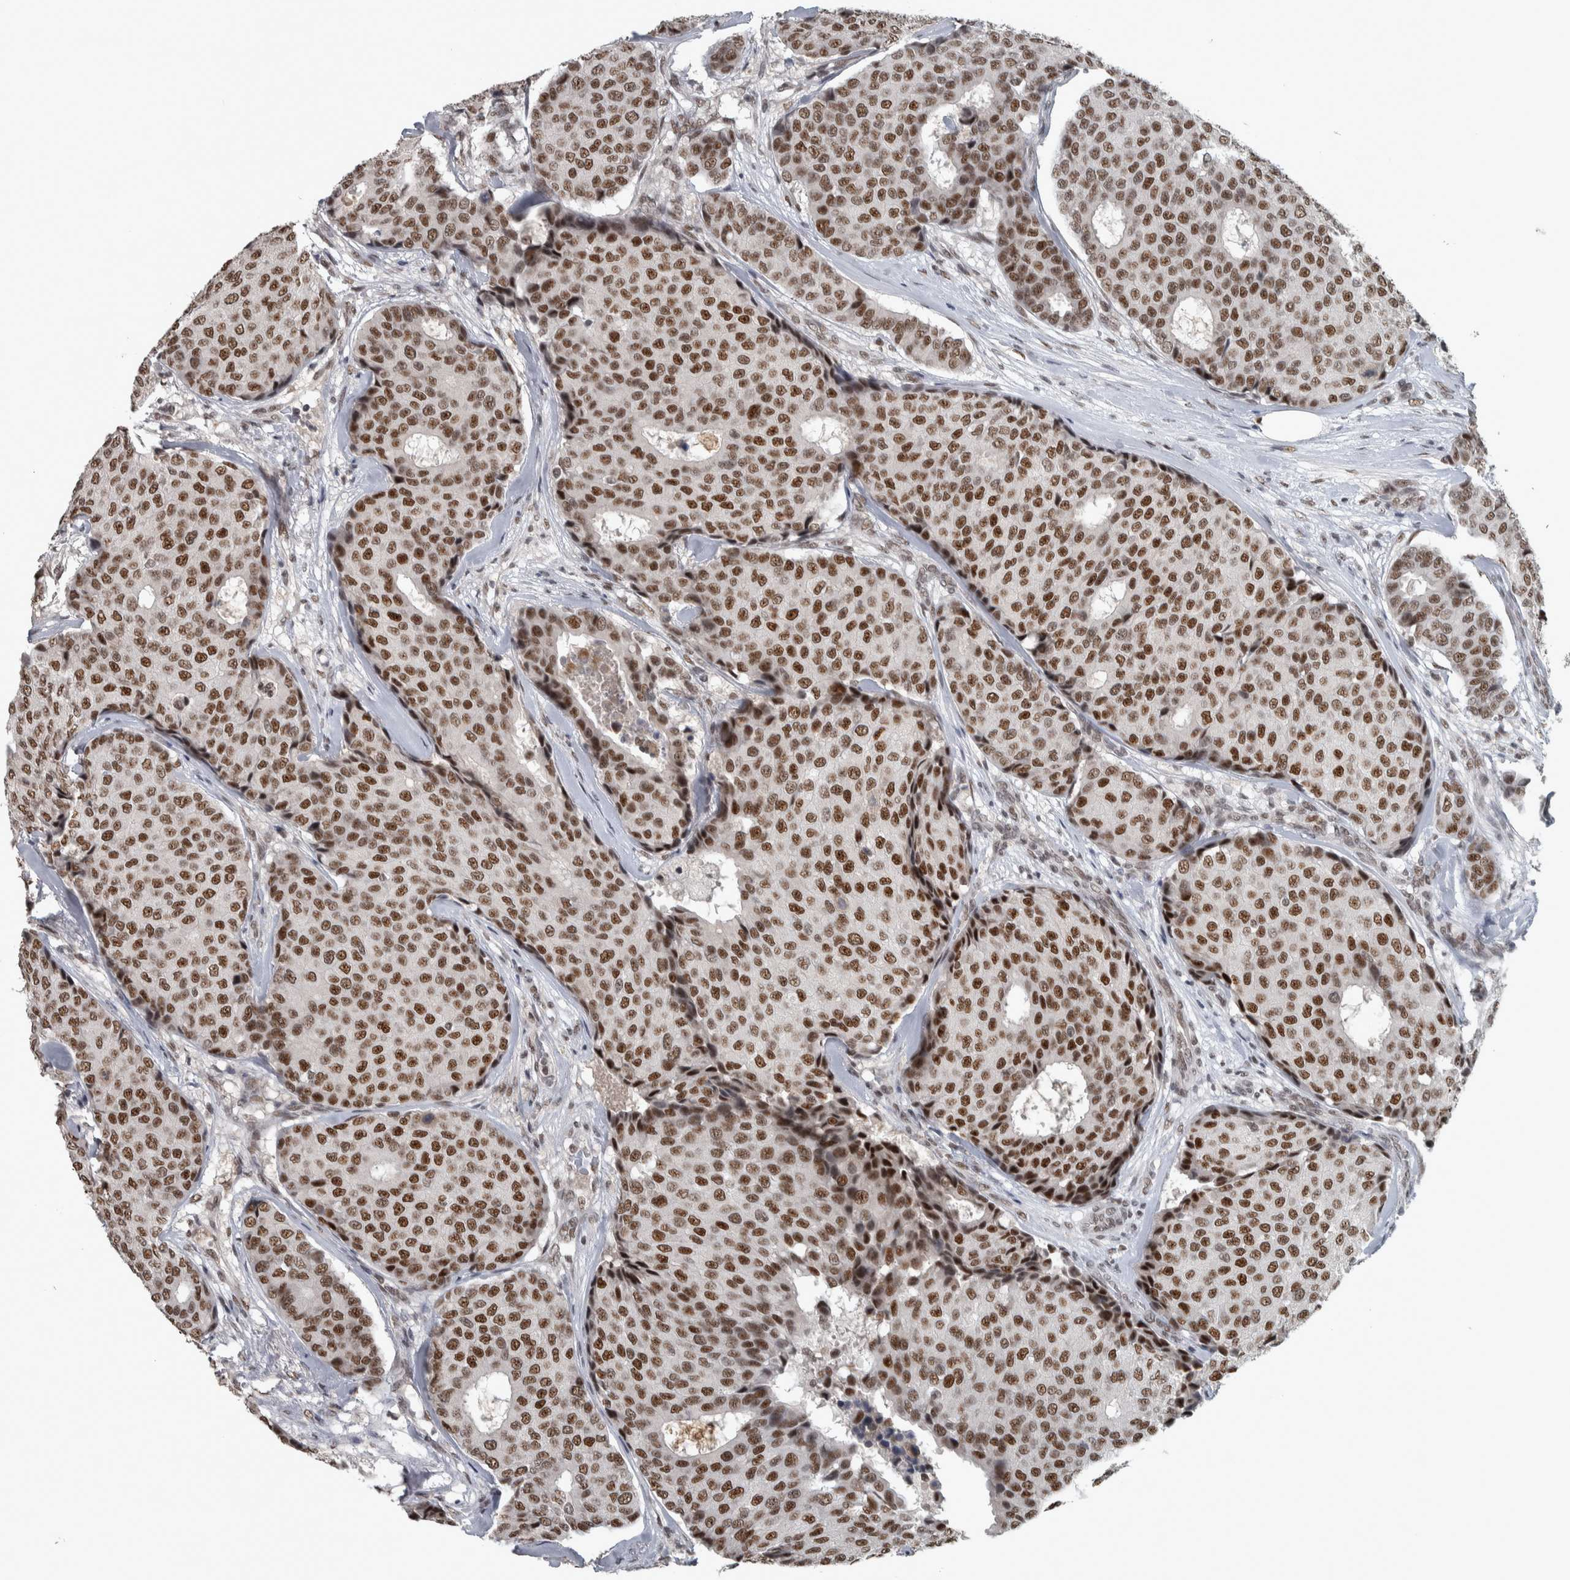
{"staining": {"intensity": "moderate", "quantity": ">75%", "location": "nuclear"}, "tissue": "breast cancer", "cell_type": "Tumor cells", "image_type": "cancer", "snomed": [{"axis": "morphology", "description": "Duct carcinoma"}, {"axis": "topography", "description": "Breast"}], "caption": "Protein staining of infiltrating ductal carcinoma (breast) tissue displays moderate nuclear expression in about >75% of tumor cells. (DAB (3,3'-diaminobenzidine) IHC with brightfield microscopy, high magnification).", "gene": "DDX42", "patient": {"sex": "female", "age": 75}}